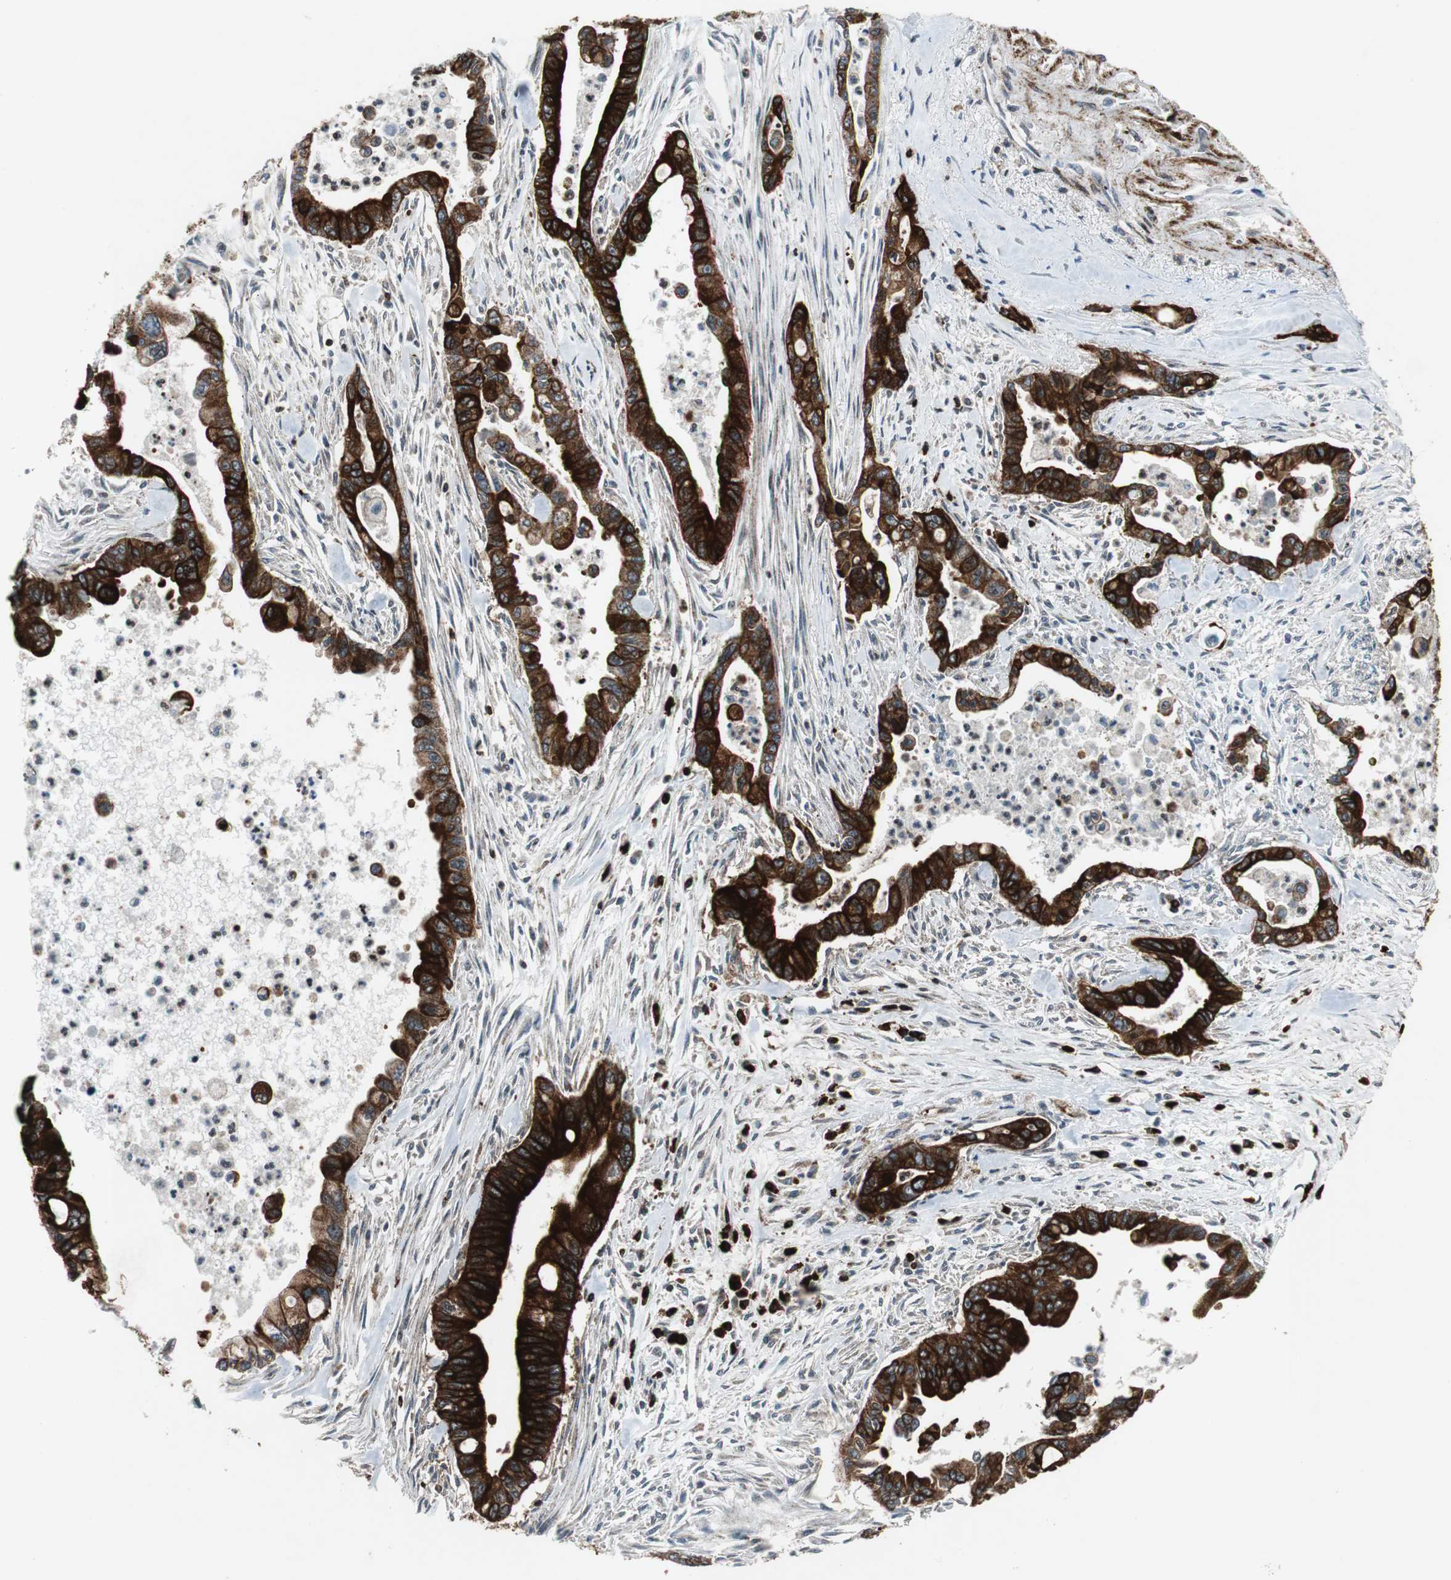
{"staining": {"intensity": "strong", "quantity": ">75%", "location": "cytoplasmic/membranous"}, "tissue": "pancreatic cancer", "cell_type": "Tumor cells", "image_type": "cancer", "snomed": [{"axis": "morphology", "description": "Adenocarcinoma, NOS"}, {"axis": "topography", "description": "Pancreas"}], "caption": "A high amount of strong cytoplasmic/membranous staining is seen in approximately >75% of tumor cells in adenocarcinoma (pancreatic) tissue. Using DAB (3,3'-diaminobenzidine) (brown) and hematoxylin (blue) stains, captured at high magnification using brightfield microscopy.", "gene": "TUBA4A", "patient": {"sex": "male", "age": 70}}